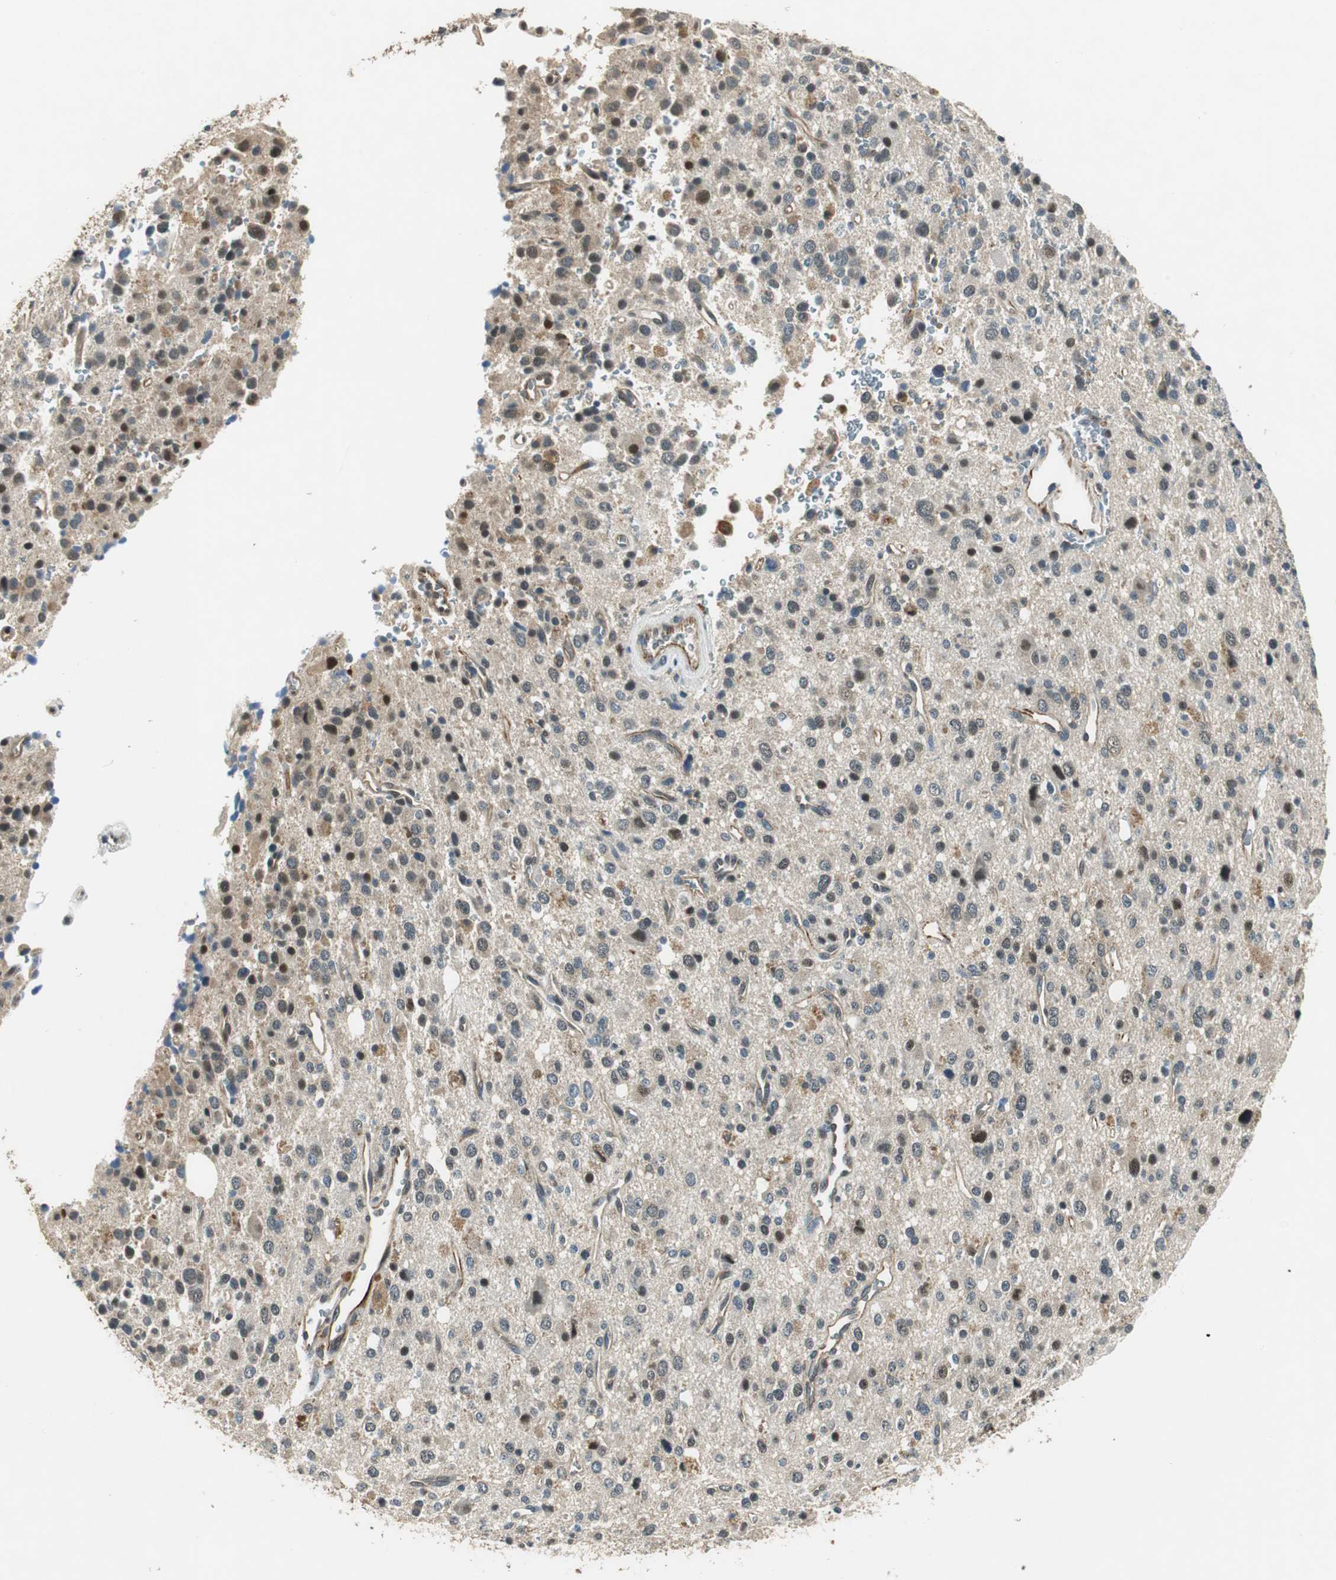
{"staining": {"intensity": "weak", "quantity": "25%-75%", "location": "cytoplasmic/membranous,nuclear"}, "tissue": "glioma", "cell_type": "Tumor cells", "image_type": "cancer", "snomed": [{"axis": "morphology", "description": "Glioma, malignant, High grade"}, {"axis": "topography", "description": "Brain"}], "caption": "There is low levels of weak cytoplasmic/membranous and nuclear positivity in tumor cells of glioma, as demonstrated by immunohistochemical staining (brown color).", "gene": "PSMB4", "patient": {"sex": "male", "age": 47}}